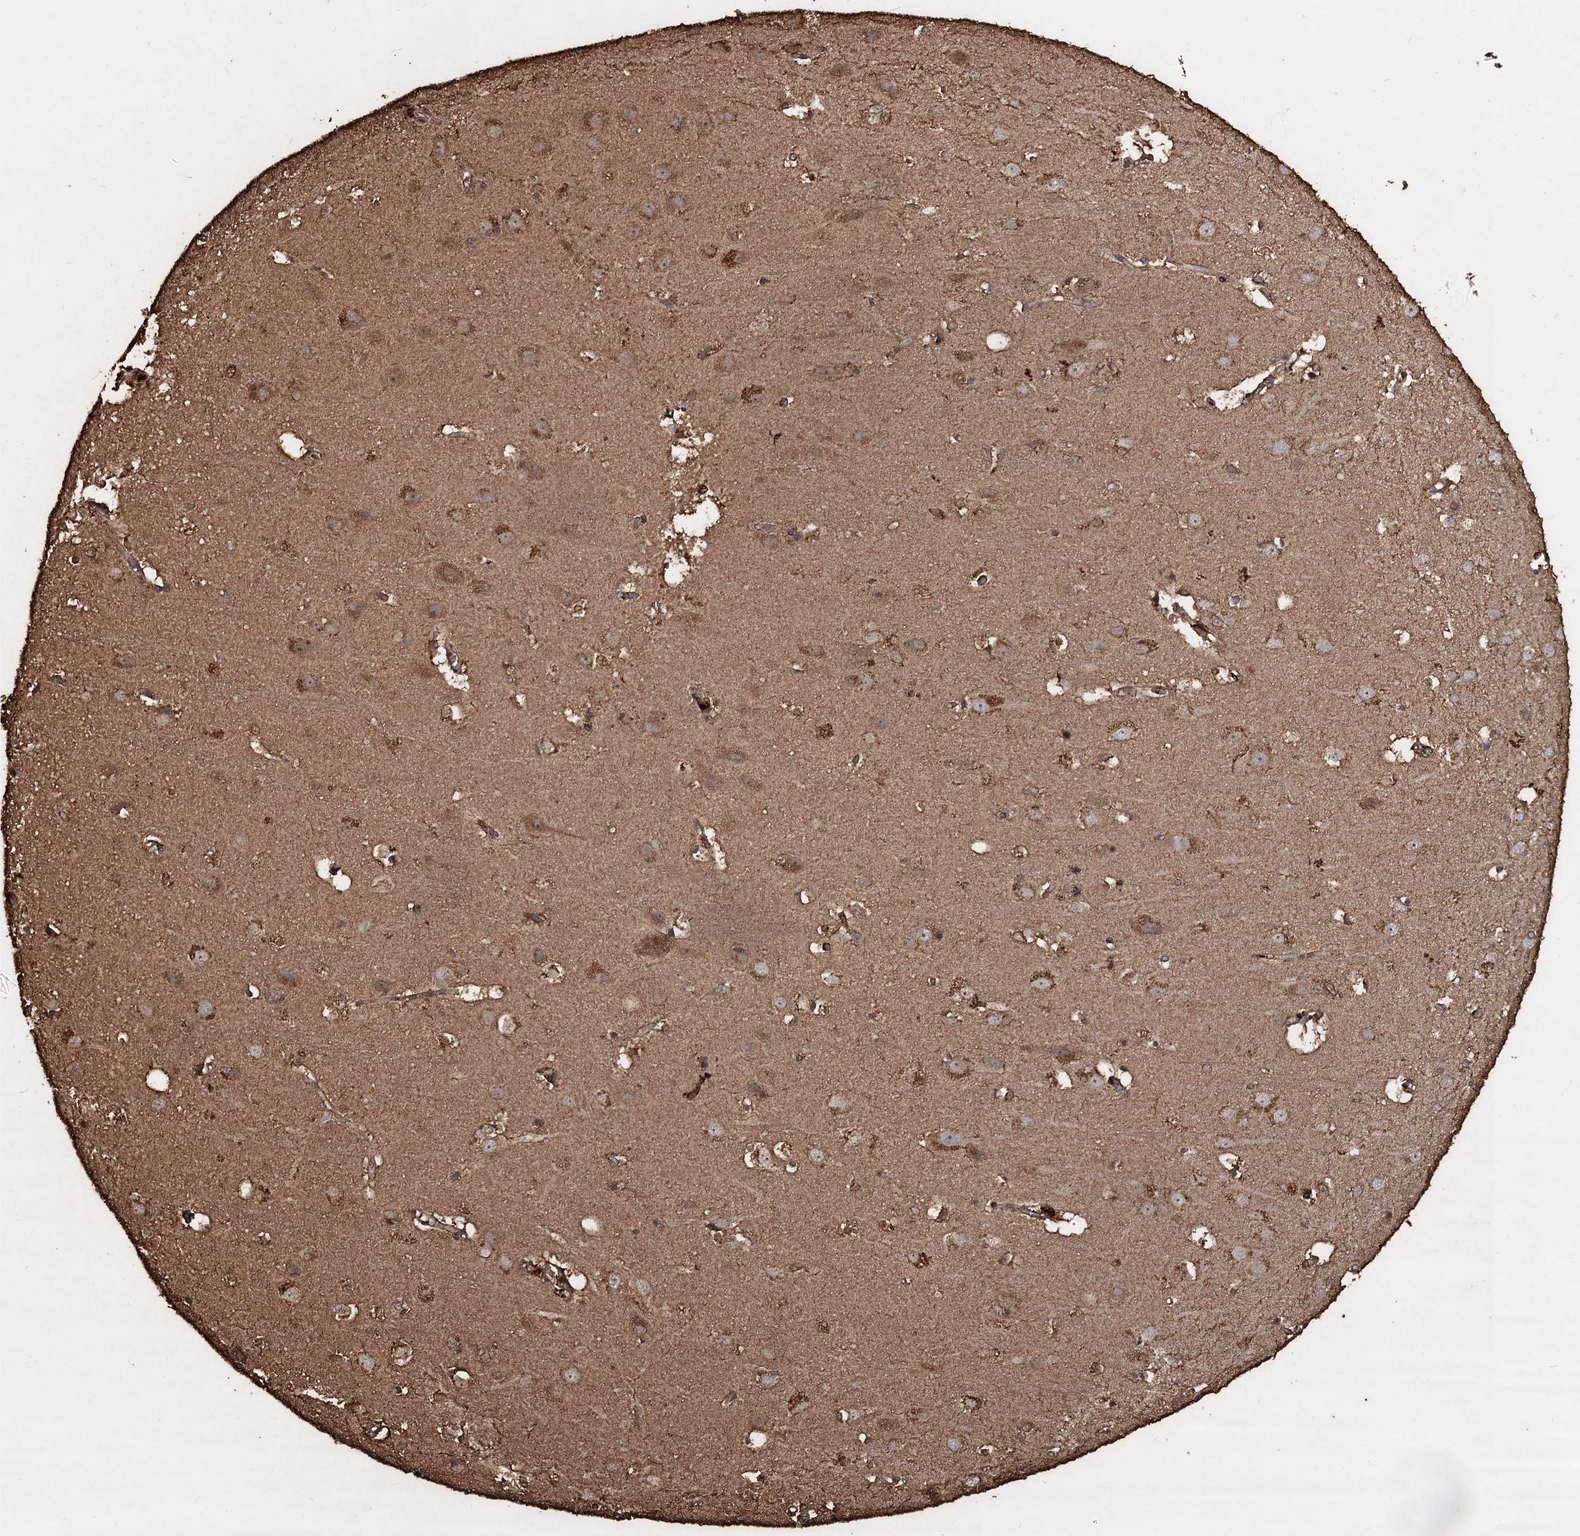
{"staining": {"intensity": "strong", "quantity": ">75%", "location": "cytoplasmic/membranous"}, "tissue": "cerebral cortex", "cell_type": "Endothelial cells", "image_type": "normal", "snomed": [{"axis": "morphology", "description": "Normal tissue, NOS"}, {"axis": "topography", "description": "Cerebral cortex"}], "caption": "Immunohistochemistry (IHC) (DAB) staining of unremarkable human cerebral cortex exhibits strong cytoplasmic/membranous protein positivity in about >75% of endothelial cells. Nuclei are stained in blue.", "gene": "PIK3C2A", "patient": {"sex": "male", "age": 54}}